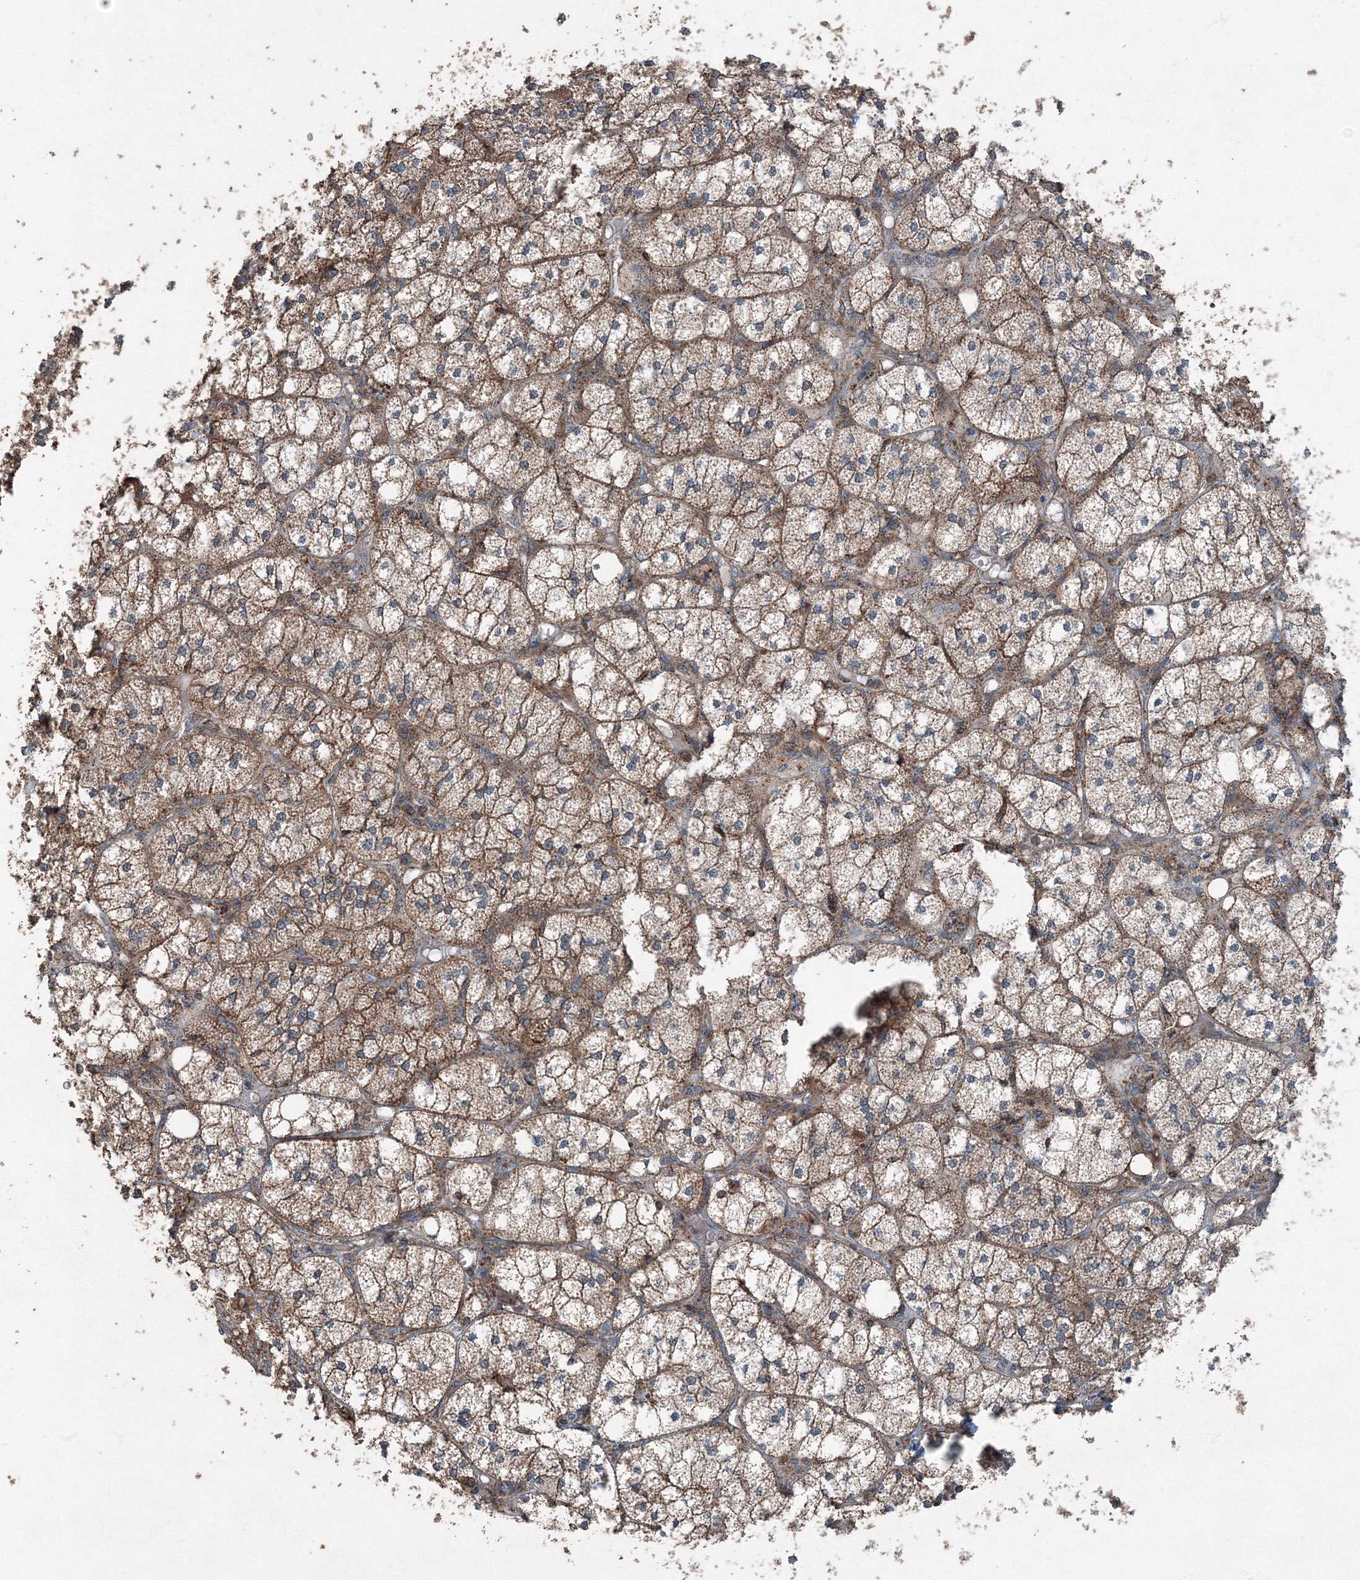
{"staining": {"intensity": "strong", "quantity": "25%-75%", "location": "cytoplasmic/membranous"}, "tissue": "adrenal gland", "cell_type": "Glandular cells", "image_type": "normal", "snomed": [{"axis": "morphology", "description": "Normal tissue, NOS"}, {"axis": "topography", "description": "Adrenal gland"}], "caption": "Adrenal gland stained with a brown dye reveals strong cytoplasmic/membranous positive staining in about 25%-75% of glandular cells.", "gene": "AASDH", "patient": {"sex": "female", "age": 61}}